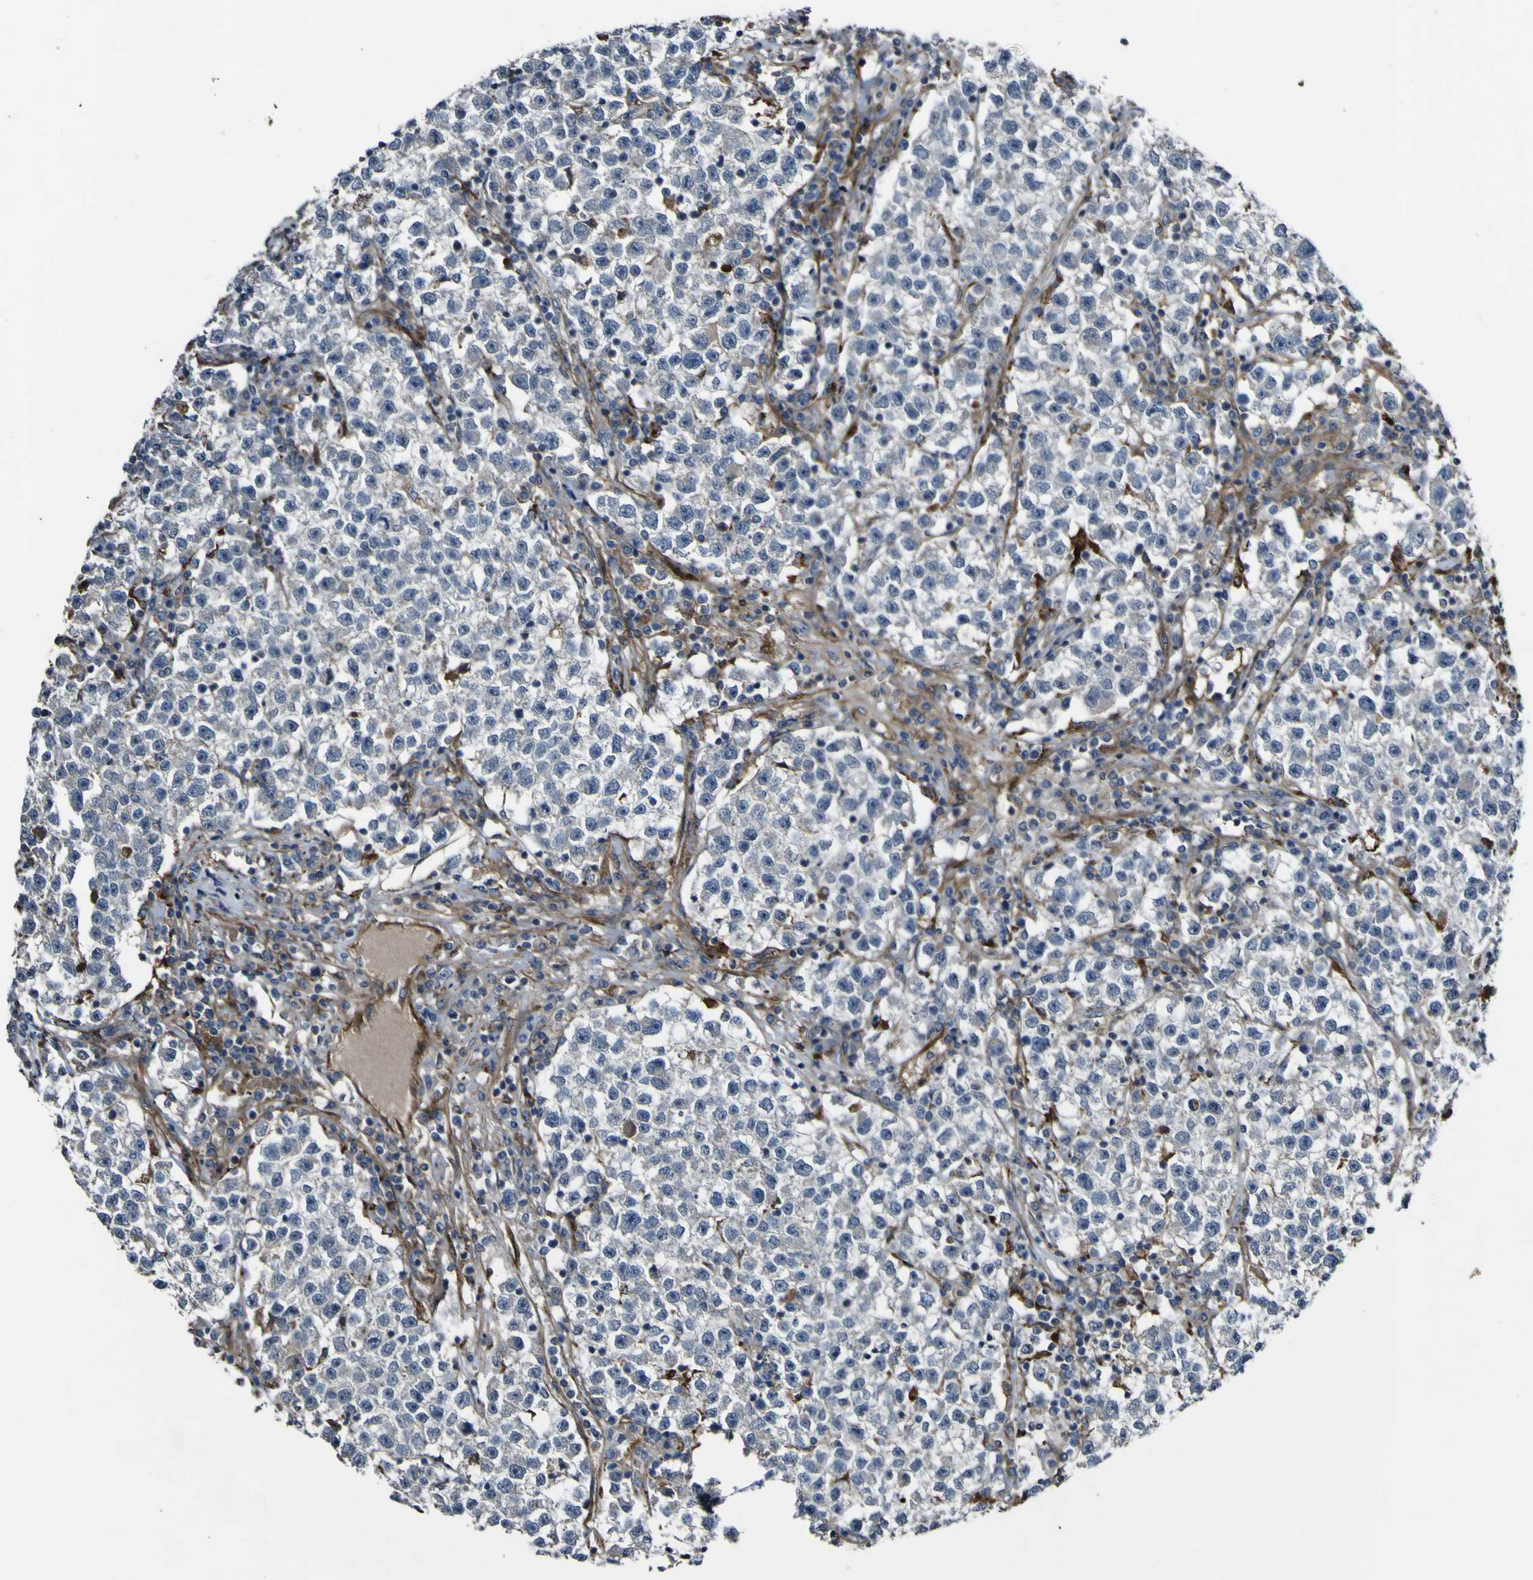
{"staining": {"intensity": "negative", "quantity": "none", "location": "none"}, "tissue": "testis cancer", "cell_type": "Tumor cells", "image_type": "cancer", "snomed": [{"axis": "morphology", "description": "Seminoma, NOS"}, {"axis": "topography", "description": "Testis"}], "caption": "Immunohistochemical staining of human testis seminoma exhibits no significant positivity in tumor cells. Brightfield microscopy of immunohistochemistry stained with DAB (3,3'-diaminobenzidine) (brown) and hematoxylin (blue), captured at high magnification.", "gene": "GPLD1", "patient": {"sex": "male", "age": 22}}